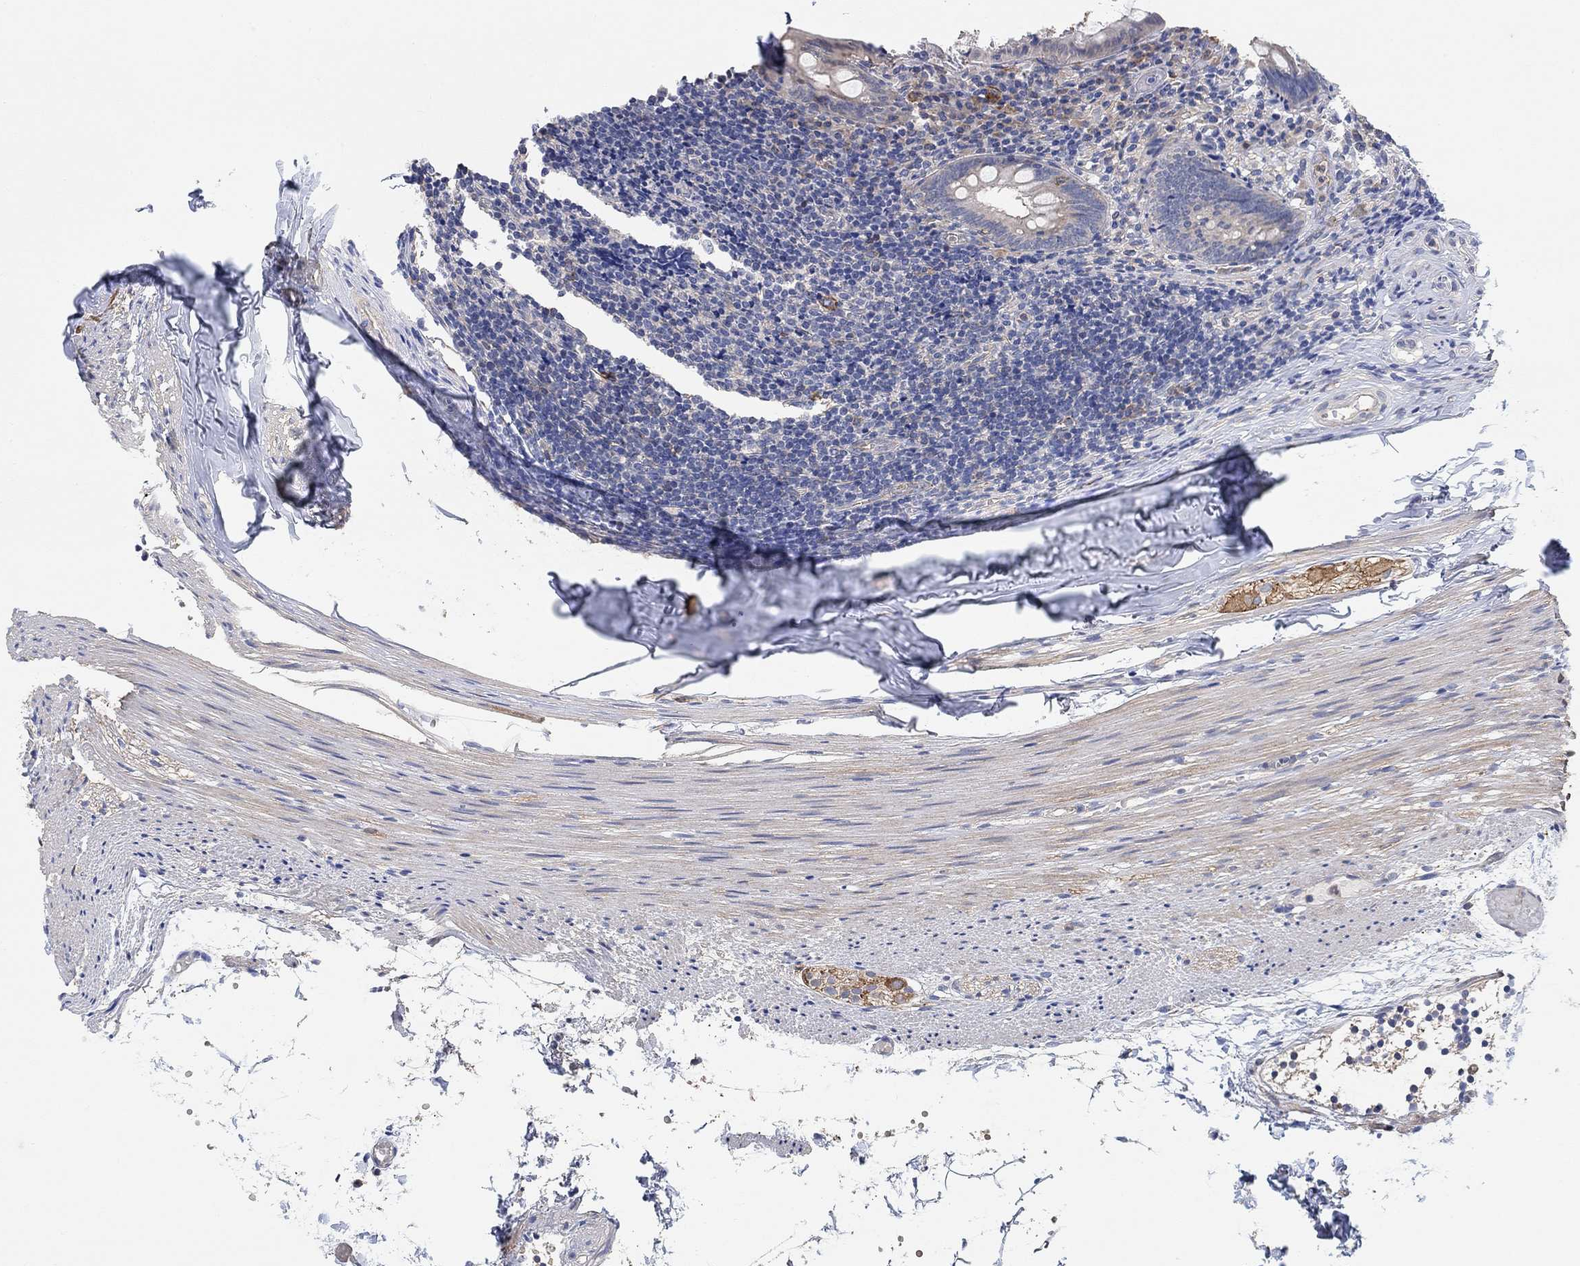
{"staining": {"intensity": "negative", "quantity": "none", "location": "none"}, "tissue": "appendix", "cell_type": "Glandular cells", "image_type": "normal", "snomed": [{"axis": "morphology", "description": "Normal tissue, NOS"}, {"axis": "topography", "description": "Appendix"}], "caption": "IHC of normal human appendix reveals no staining in glandular cells.", "gene": "SYT16", "patient": {"sex": "female", "age": 23}}